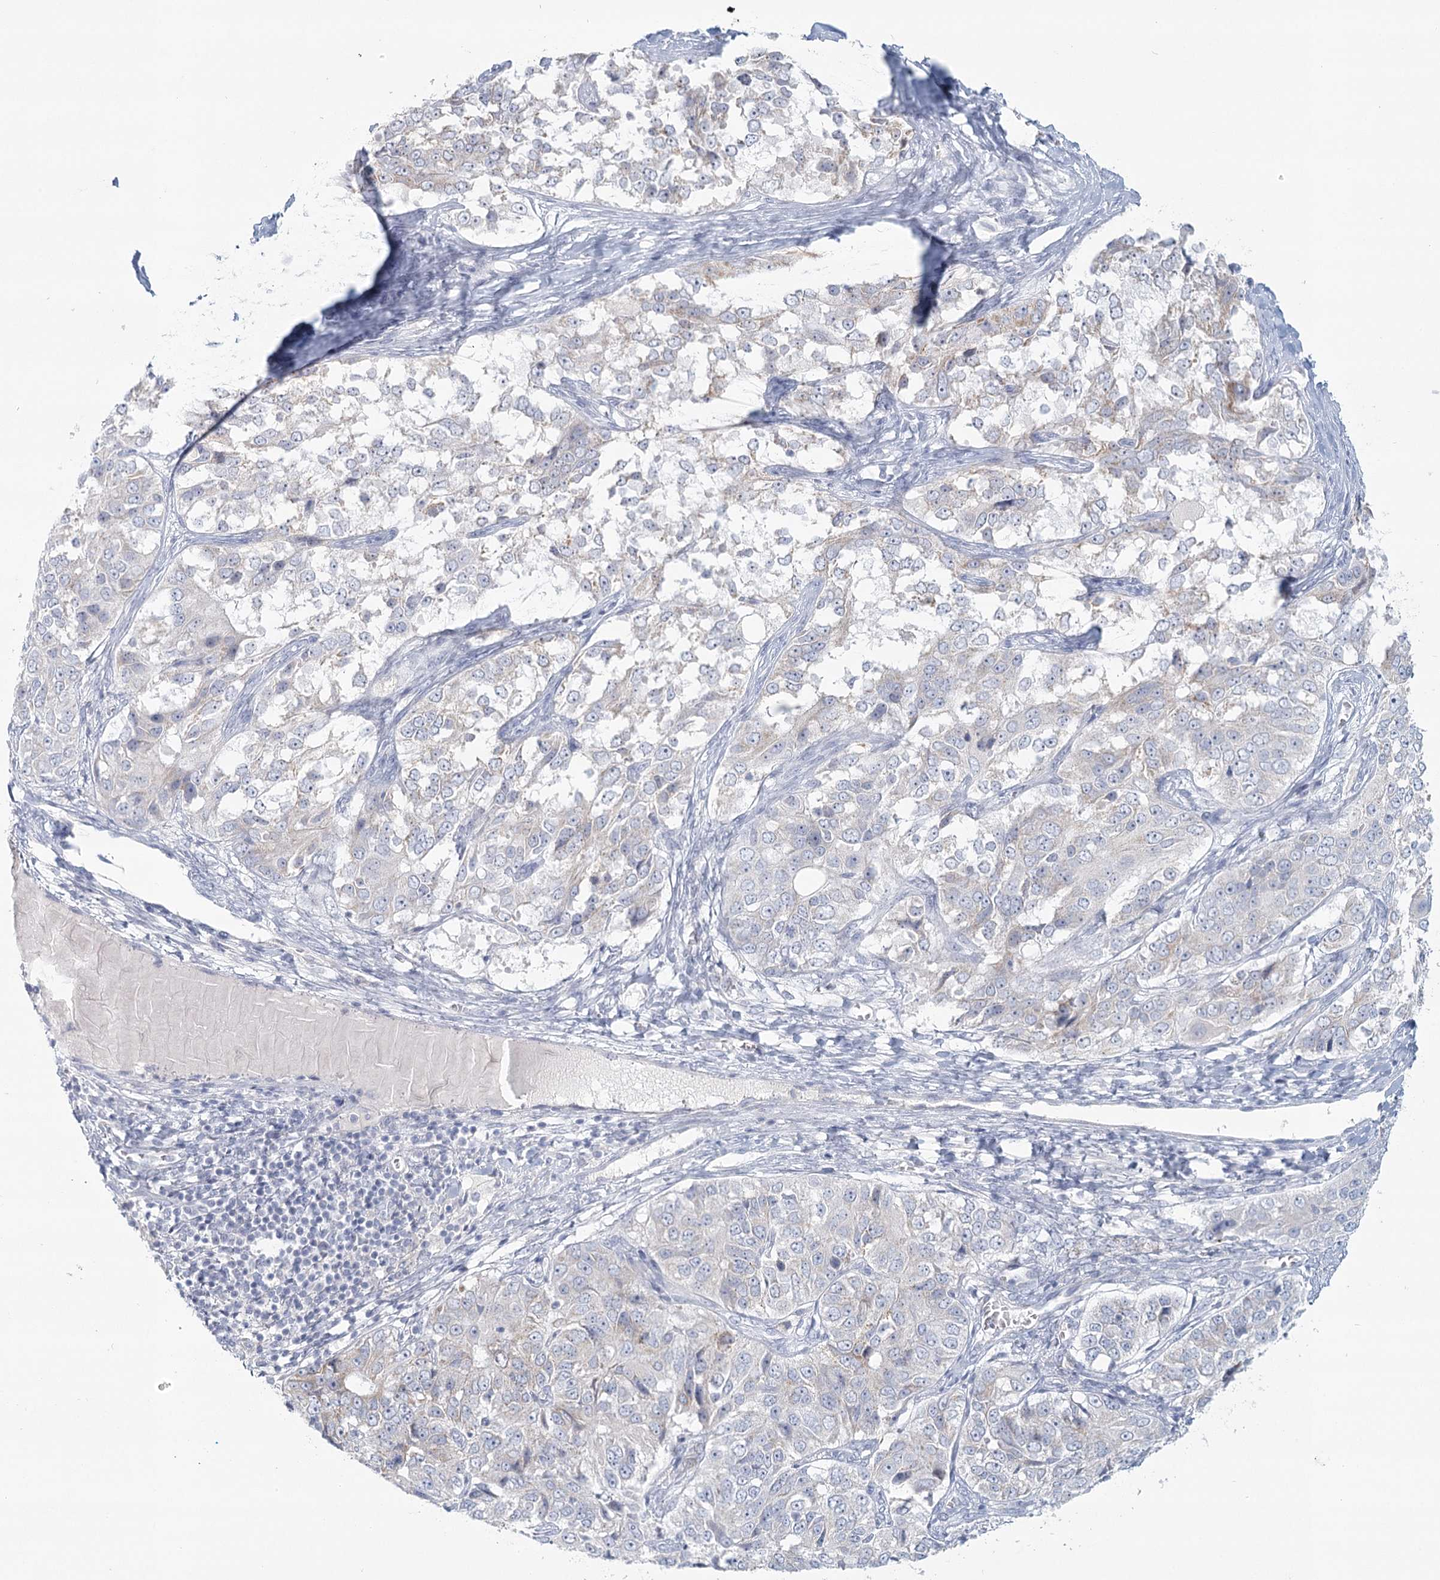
{"staining": {"intensity": "negative", "quantity": "none", "location": "none"}, "tissue": "ovarian cancer", "cell_type": "Tumor cells", "image_type": "cancer", "snomed": [{"axis": "morphology", "description": "Carcinoma, endometroid"}, {"axis": "topography", "description": "Ovary"}], "caption": "IHC micrograph of neoplastic tissue: ovarian cancer (endometroid carcinoma) stained with DAB reveals no significant protein expression in tumor cells. Nuclei are stained in blue.", "gene": "BPHL", "patient": {"sex": "female", "age": 51}}